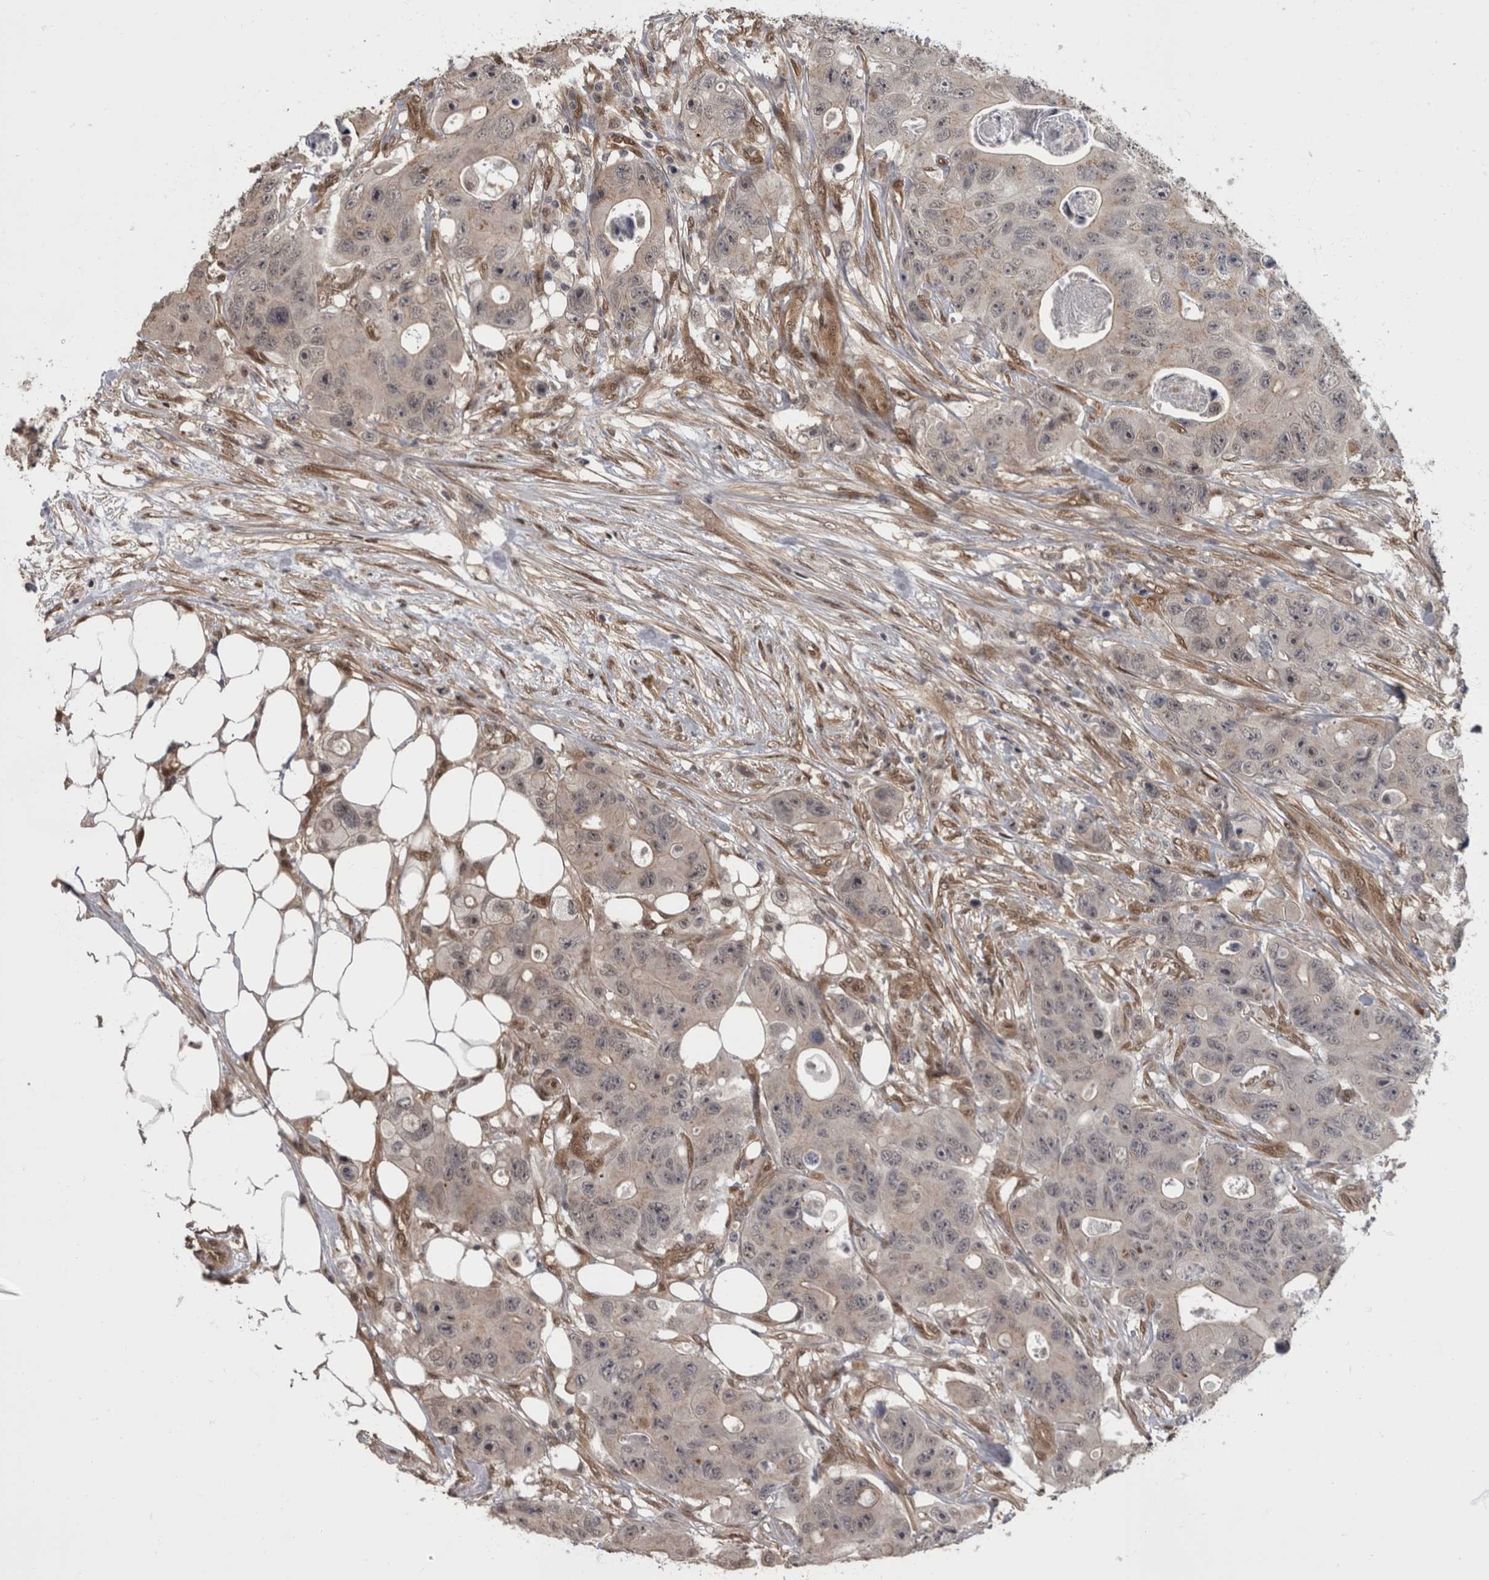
{"staining": {"intensity": "weak", "quantity": "<25%", "location": "nuclear"}, "tissue": "colorectal cancer", "cell_type": "Tumor cells", "image_type": "cancer", "snomed": [{"axis": "morphology", "description": "Adenocarcinoma, NOS"}, {"axis": "topography", "description": "Colon"}], "caption": "Micrograph shows no significant protein expression in tumor cells of colorectal adenocarcinoma.", "gene": "AKT3", "patient": {"sex": "female", "age": 46}}